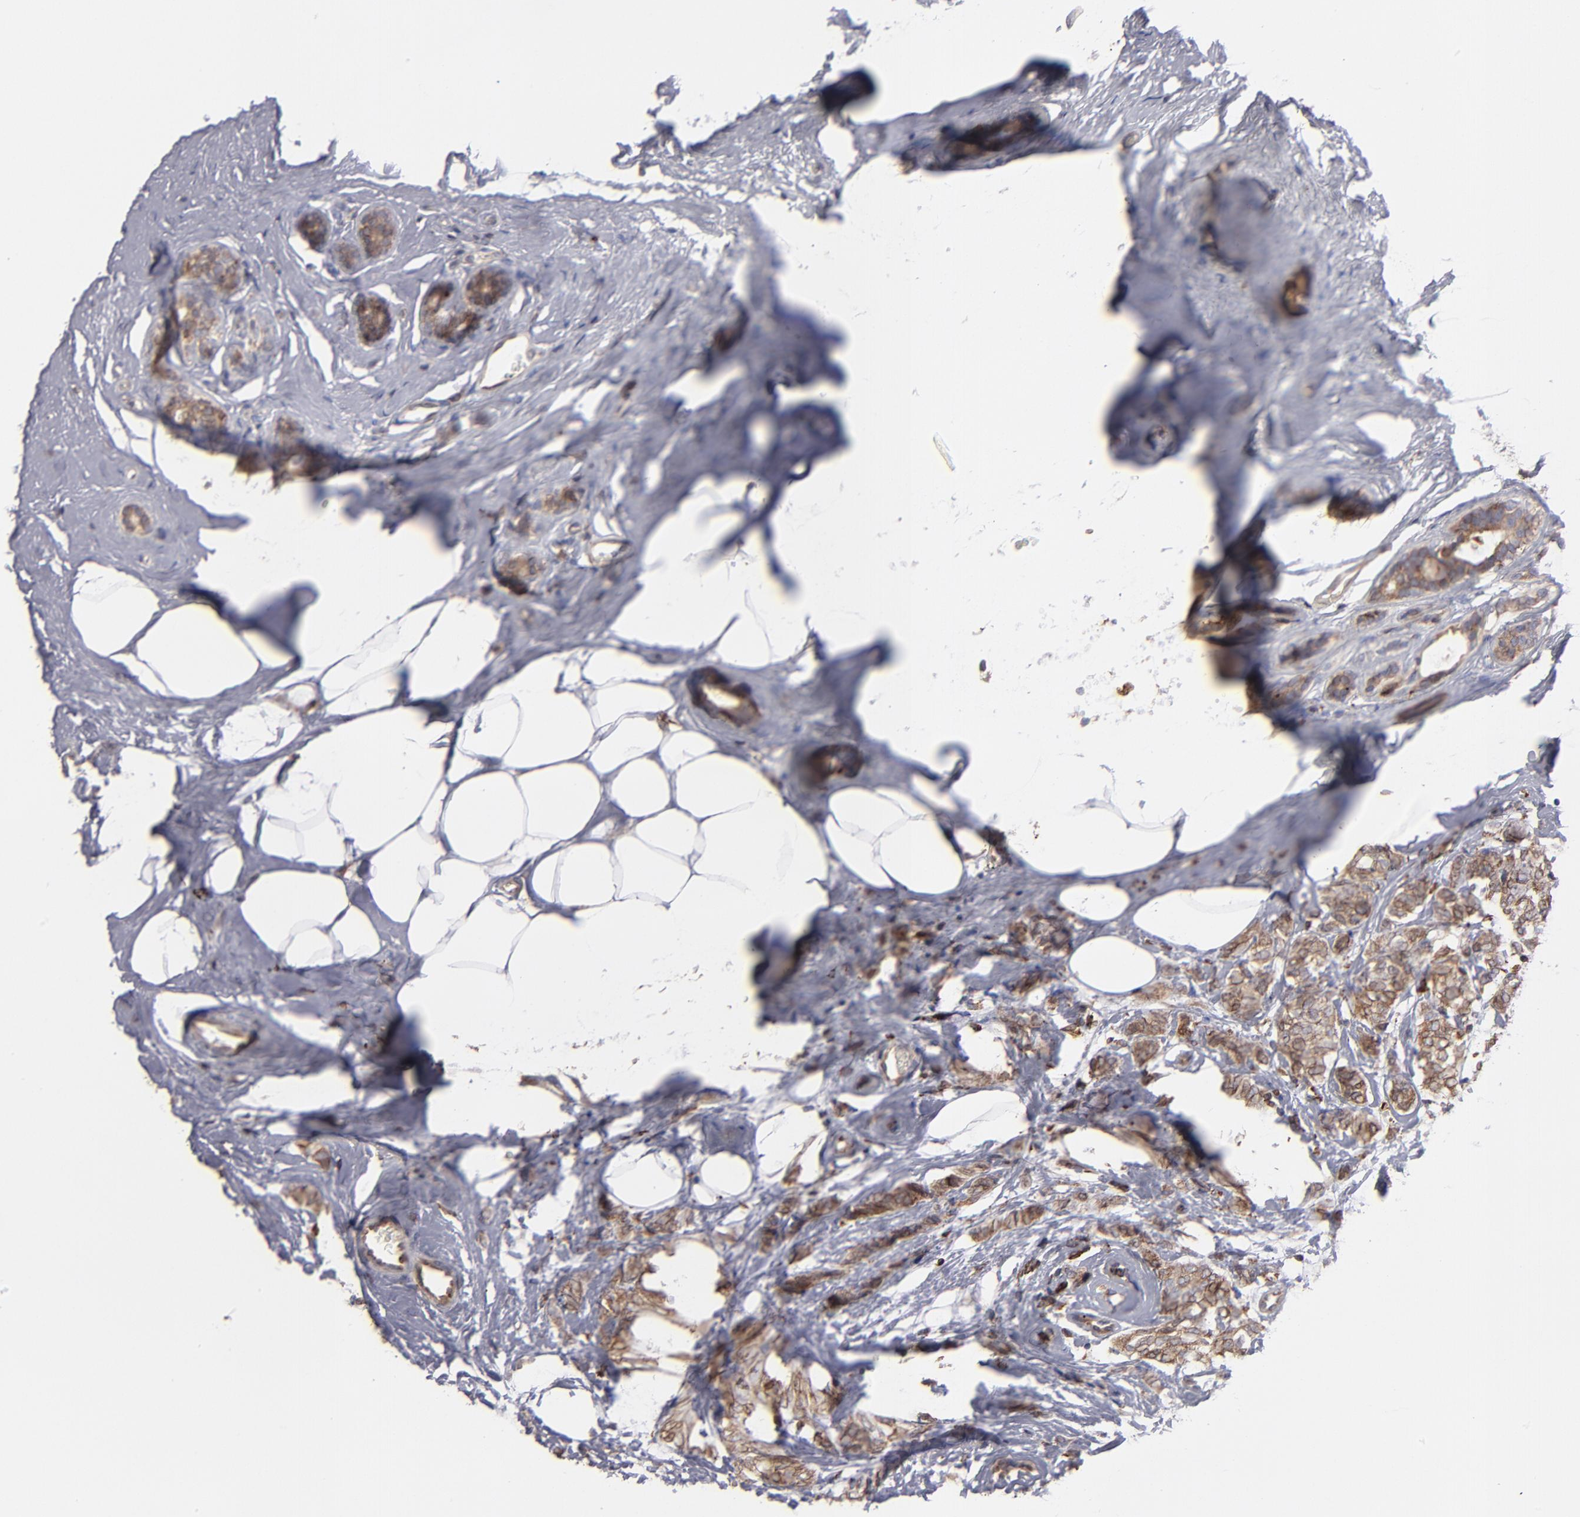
{"staining": {"intensity": "moderate", "quantity": ">75%", "location": "cytoplasmic/membranous"}, "tissue": "breast cancer", "cell_type": "Tumor cells", "image_type": "cancer", "snomed": [{"axis": "morphology", "description": "Lobular carcinoma"}, {"axis": "topography", "description": "Breast"}], "caption": "DAB immunohistochemical staining of lobular carcinoma (breast) reveals moderate cytoplasmic/membranous protein expression in approximately >75% of tumor cells. (brown staining indicates protein expression, while blue staining denotes nuclei).", "gene": "TMX1", "patient": {"sex": "female", "age": 60}}